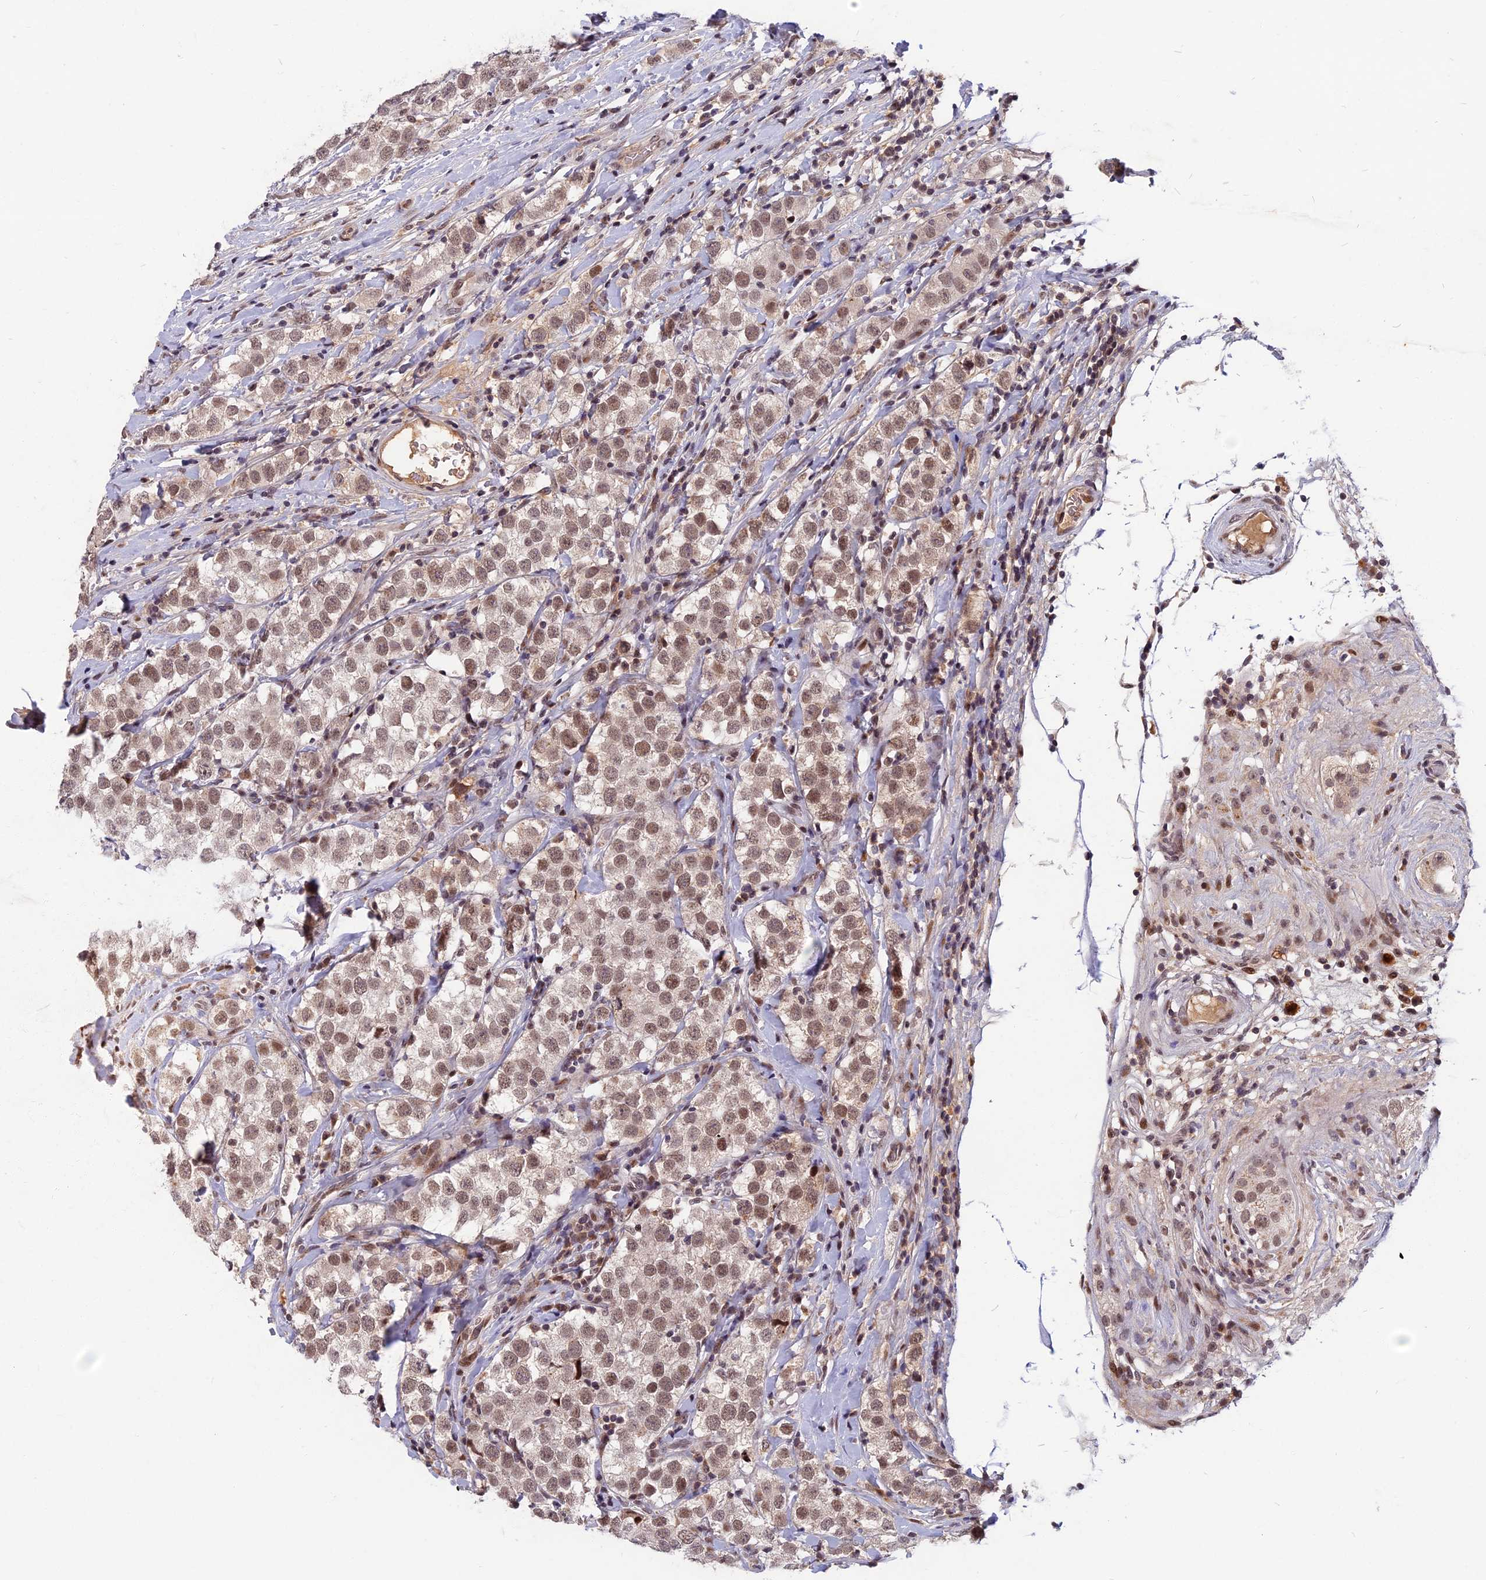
{"staining": {"intensity": "moderate", "quantity": ">75%", "location": "nuclear"}, "tissue": "testis cancer", "cell_type": "Tumor cells", "image_type": "cancer", "snomed": [{"axis": "morphology", "description": "Seminoma, NOS"}, {"axis": "topography", "description": "Testis"}], "caption": "Protein expression analysis of testis cancer demonstrates moderate nuclear positivity in approximately >75% of tumor cells.", "gene": "CDC7", "patient": {"sex": "male", "age": 34}}